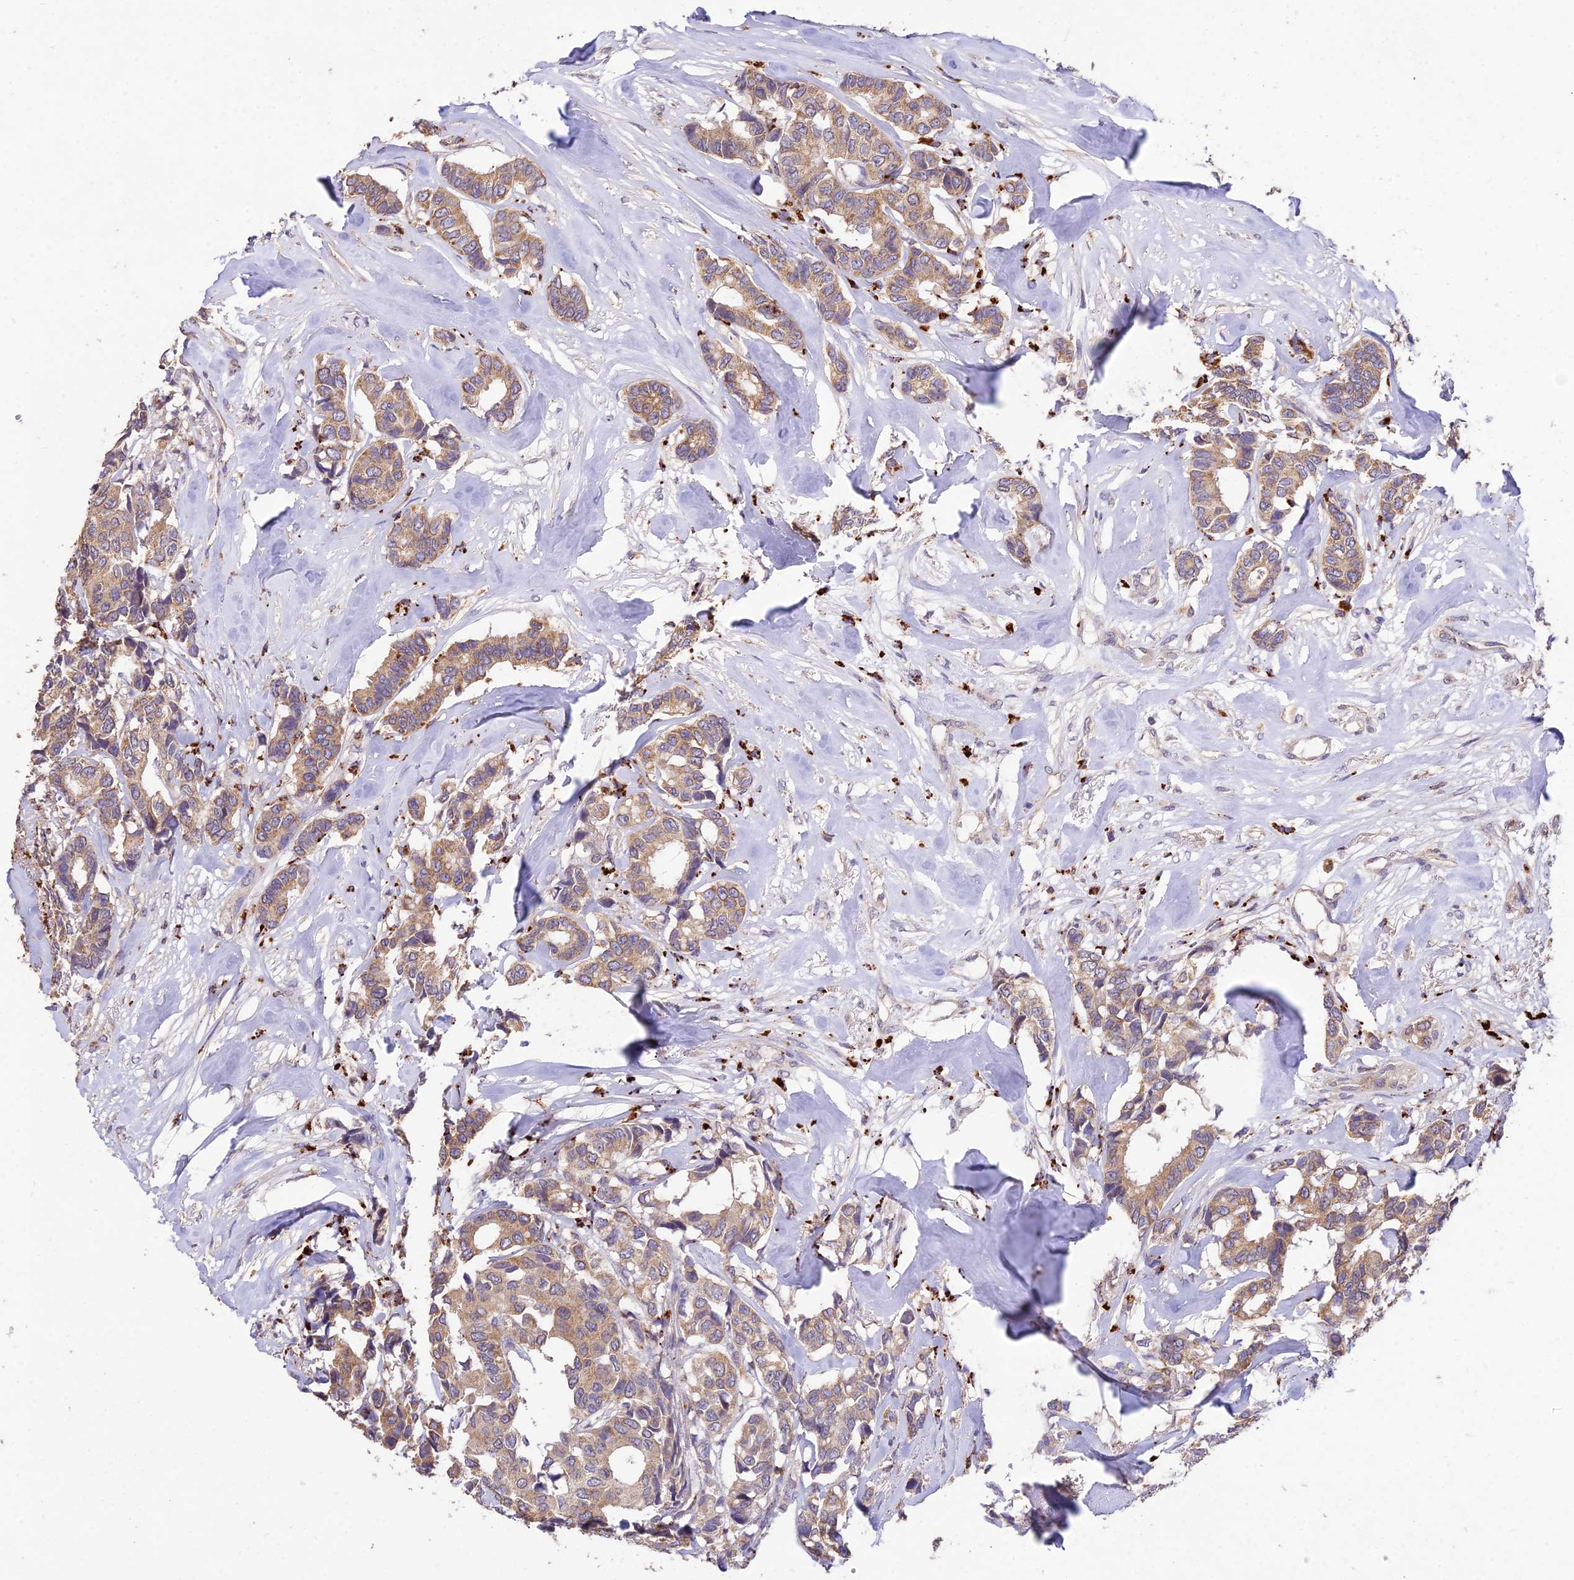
{"staining": {"intensity": "moderate", "quantity": ">75%", "location": "cytoplasmic/membranous"}, "tissue": "breast cancer", "cell_type": "Tumor cells", "image_type": "cancer", "snomed": [{"axis": "morphology", "description": "Duct carcinoma"}, {"axis": "topography", "description": "Breast"}], "caption": "A photomicrograph showing moderate cytoplasmic/membranous positivity in approximately >75% of tumor cells in breast cancer, as visualized by brown immunohistochemical staining.", "gene": "SDHD", "patient": {"sex": "female", "age": 87}}